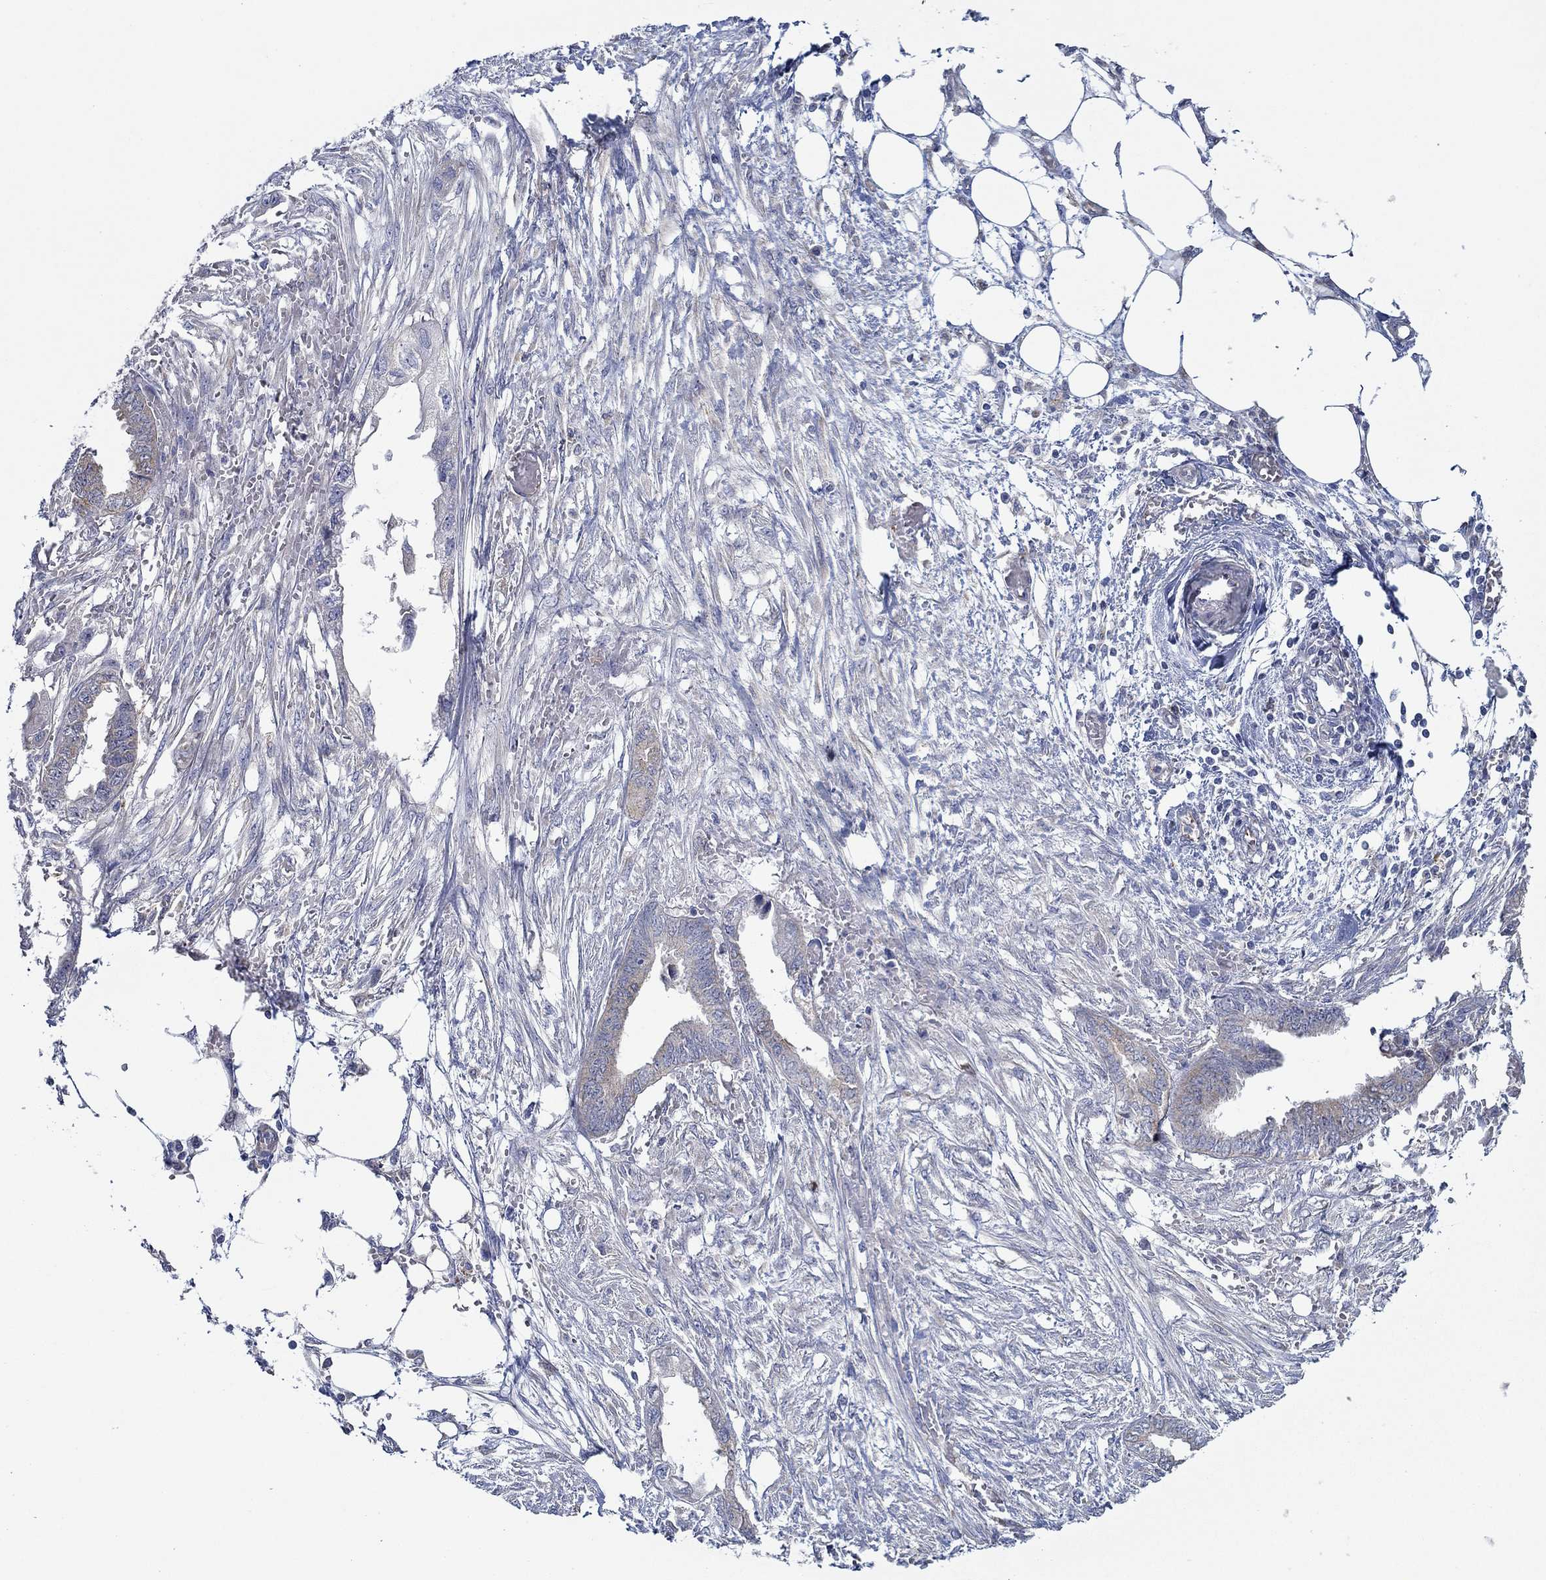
{"staining": {"intensity": "negative", "quantity": "none", "location": "none"}, "tissue": "endometrial cancer", "cell_type": "Tumor cells", "image_type": "cancer", "snomed": [{"axis": "morphology", "description": "Adenocarcinoma, NOS"}, {"axis": "morphology", "description": "Adenocarcinoma, metastatic, NOS"}, {"axis": "topography", "description": "Adipose tissue"}, {"axis": "topography", "description": "Endometrium"}], "caption": "A high-resolution micrograph shows immunohistochemistry (IHC) staining of endometrial adenocarcinoma, which demonstrates no significant expression in tumor cells.", "gene": "SLC27A3", "patient": {"sex": "female", "age": 67}}